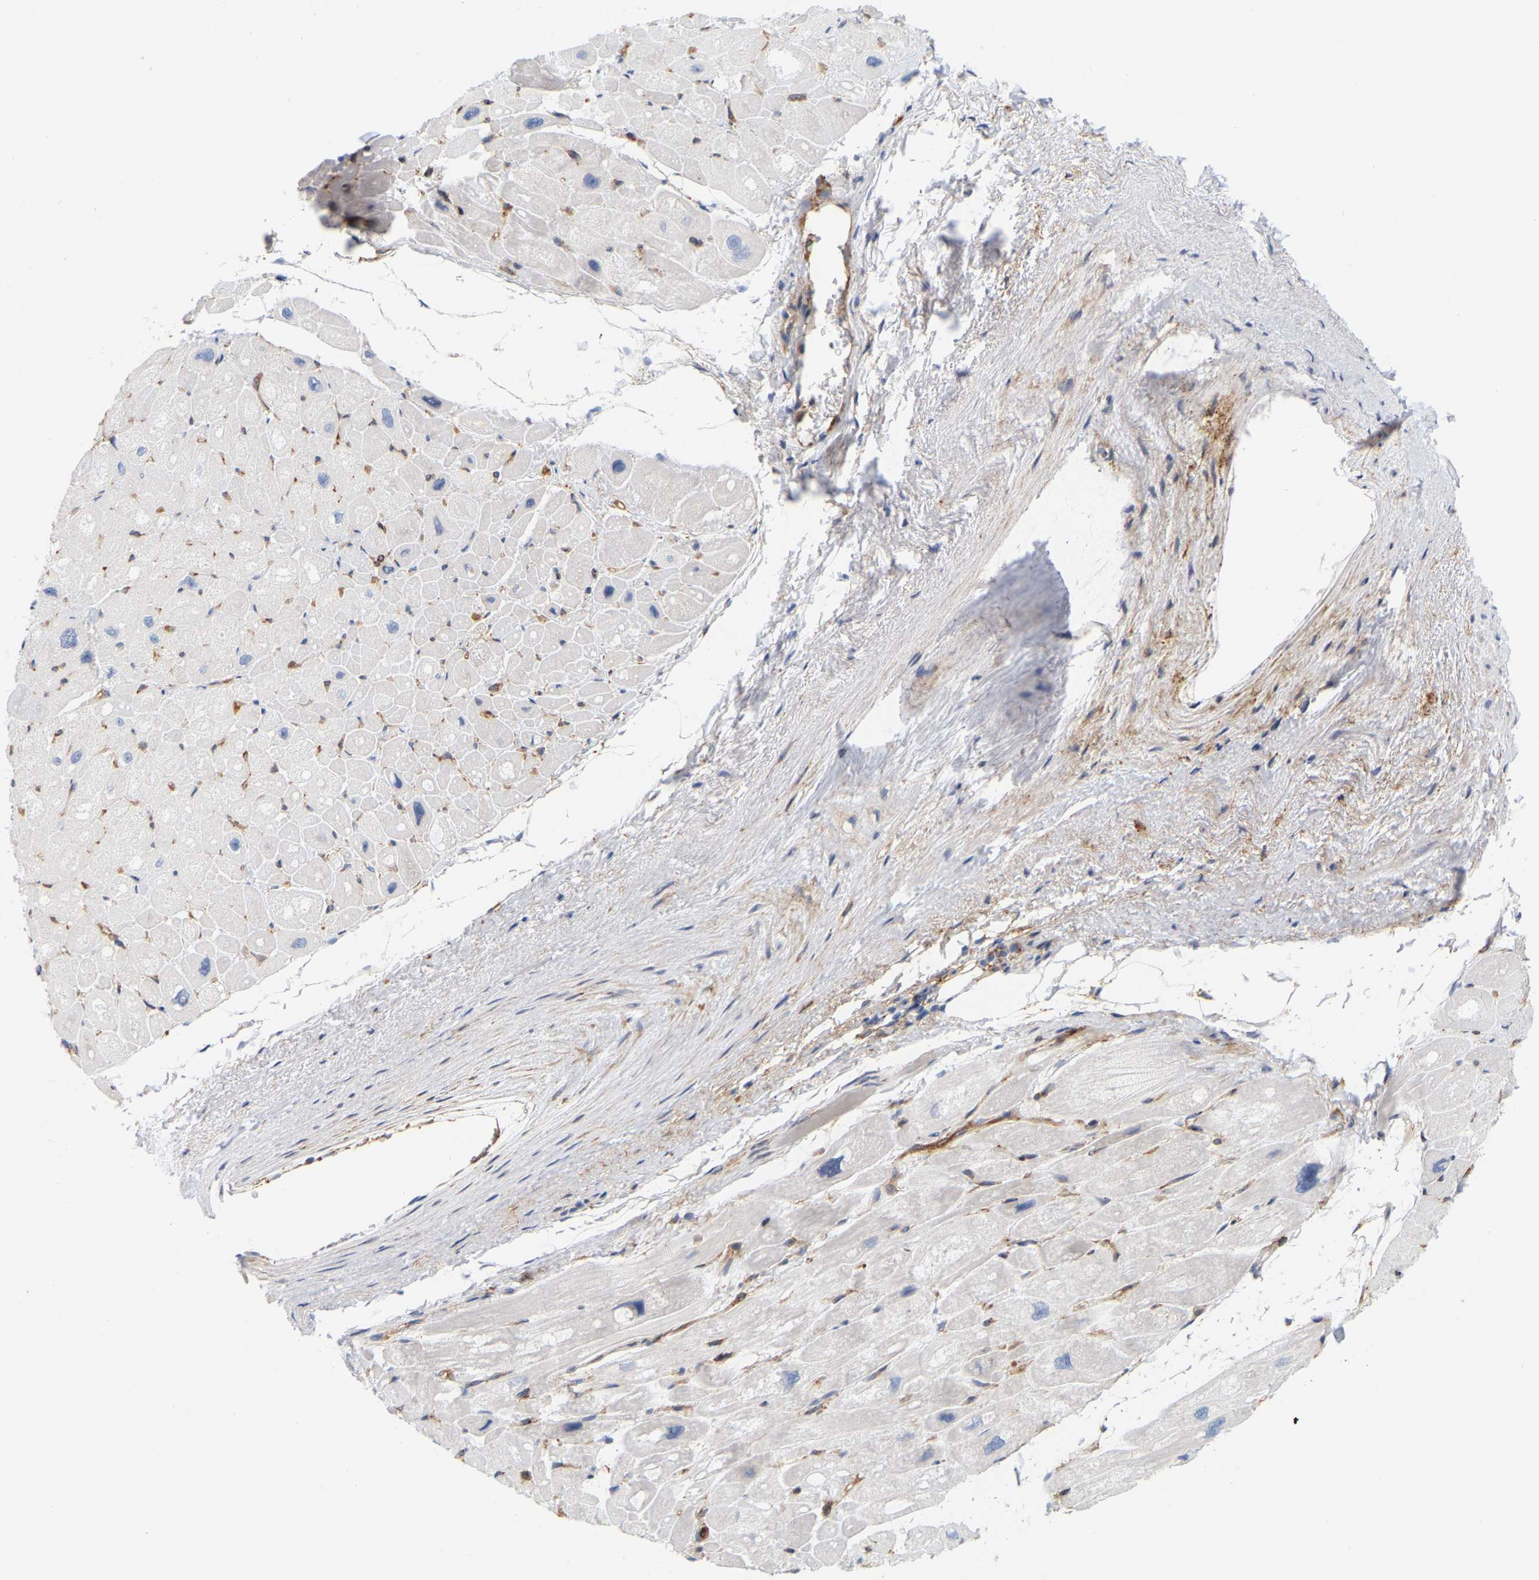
{"staining": {"intensity": "negative", "quantity": "none", "location": "none"}, "tissue": "heart muscle", "cell_type": "Cardiomyocytes", "image_type": "normal", "snomed": [{"axis": "morphology", "description": "Normal tissue, NOS"}, {"axis": "topography", "description": "Heart"}], "caption": "High power microscopy histopathology image of an immunohistochemistry image of benign heart muscle, revealing no significant staining in cardiomyocytes.", "gene": "RAPH1", "patient": {"sex": "male", "age": 49}}